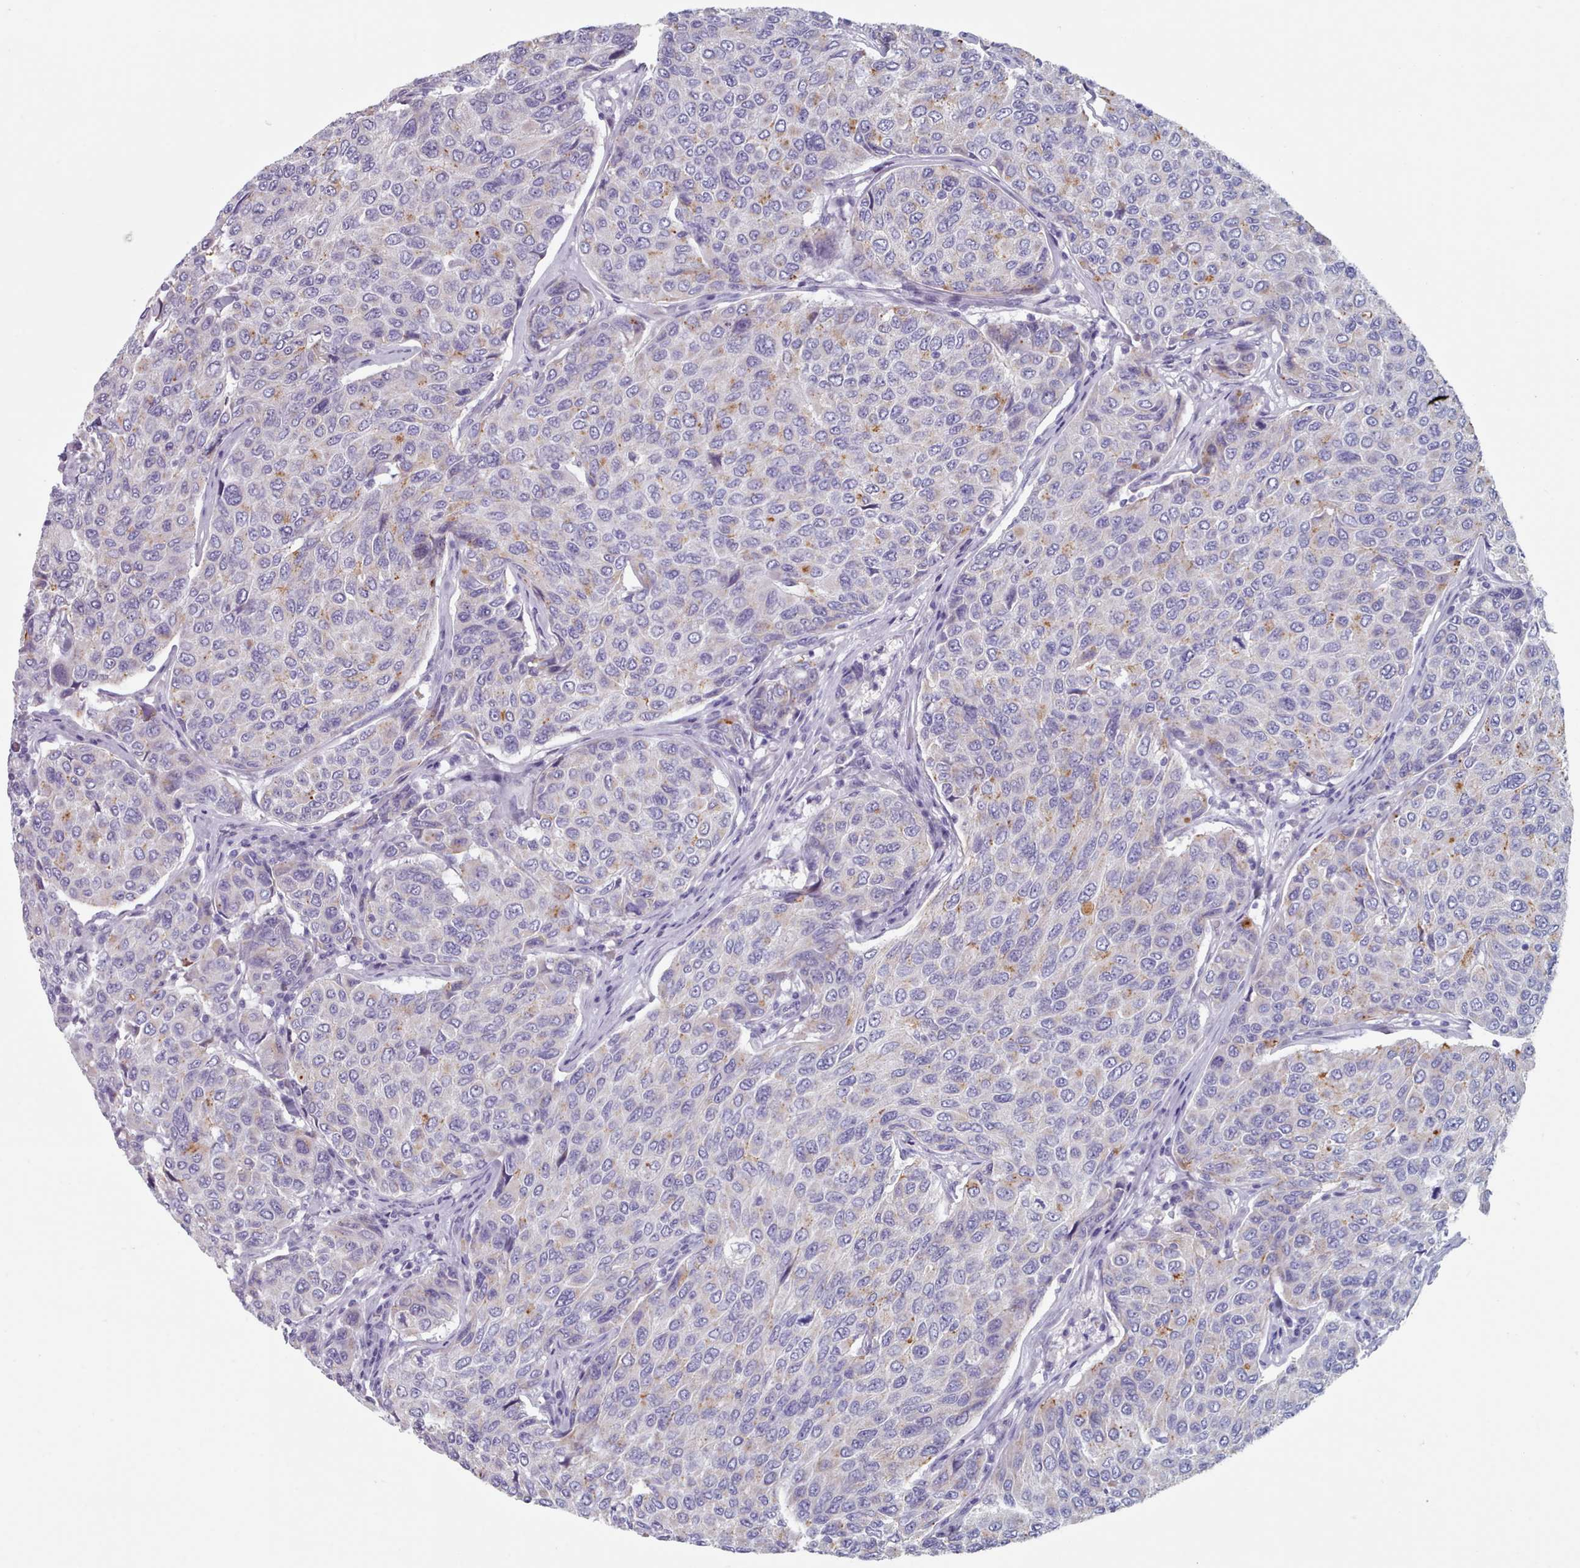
{"staining": {"intensity": "weak", "quantity": "<25%", "location": "cytoplasmic/membranous"}, "tissue": "breast cancer", "cell_type": "Tumor cells", "image_type": "cancer", "snomed": [{"axis": "morphology", "description": "Duct carcinoma"}, {"axis": "topography", "description": "Breast"}], "caption": "Breast cancer (invasive ductal carcinoma) was stained to show a protein in brown. There is no significant staining in tumor cells.", "gene": "HAO1", "patient": {"sex": "female", "age": 55}}